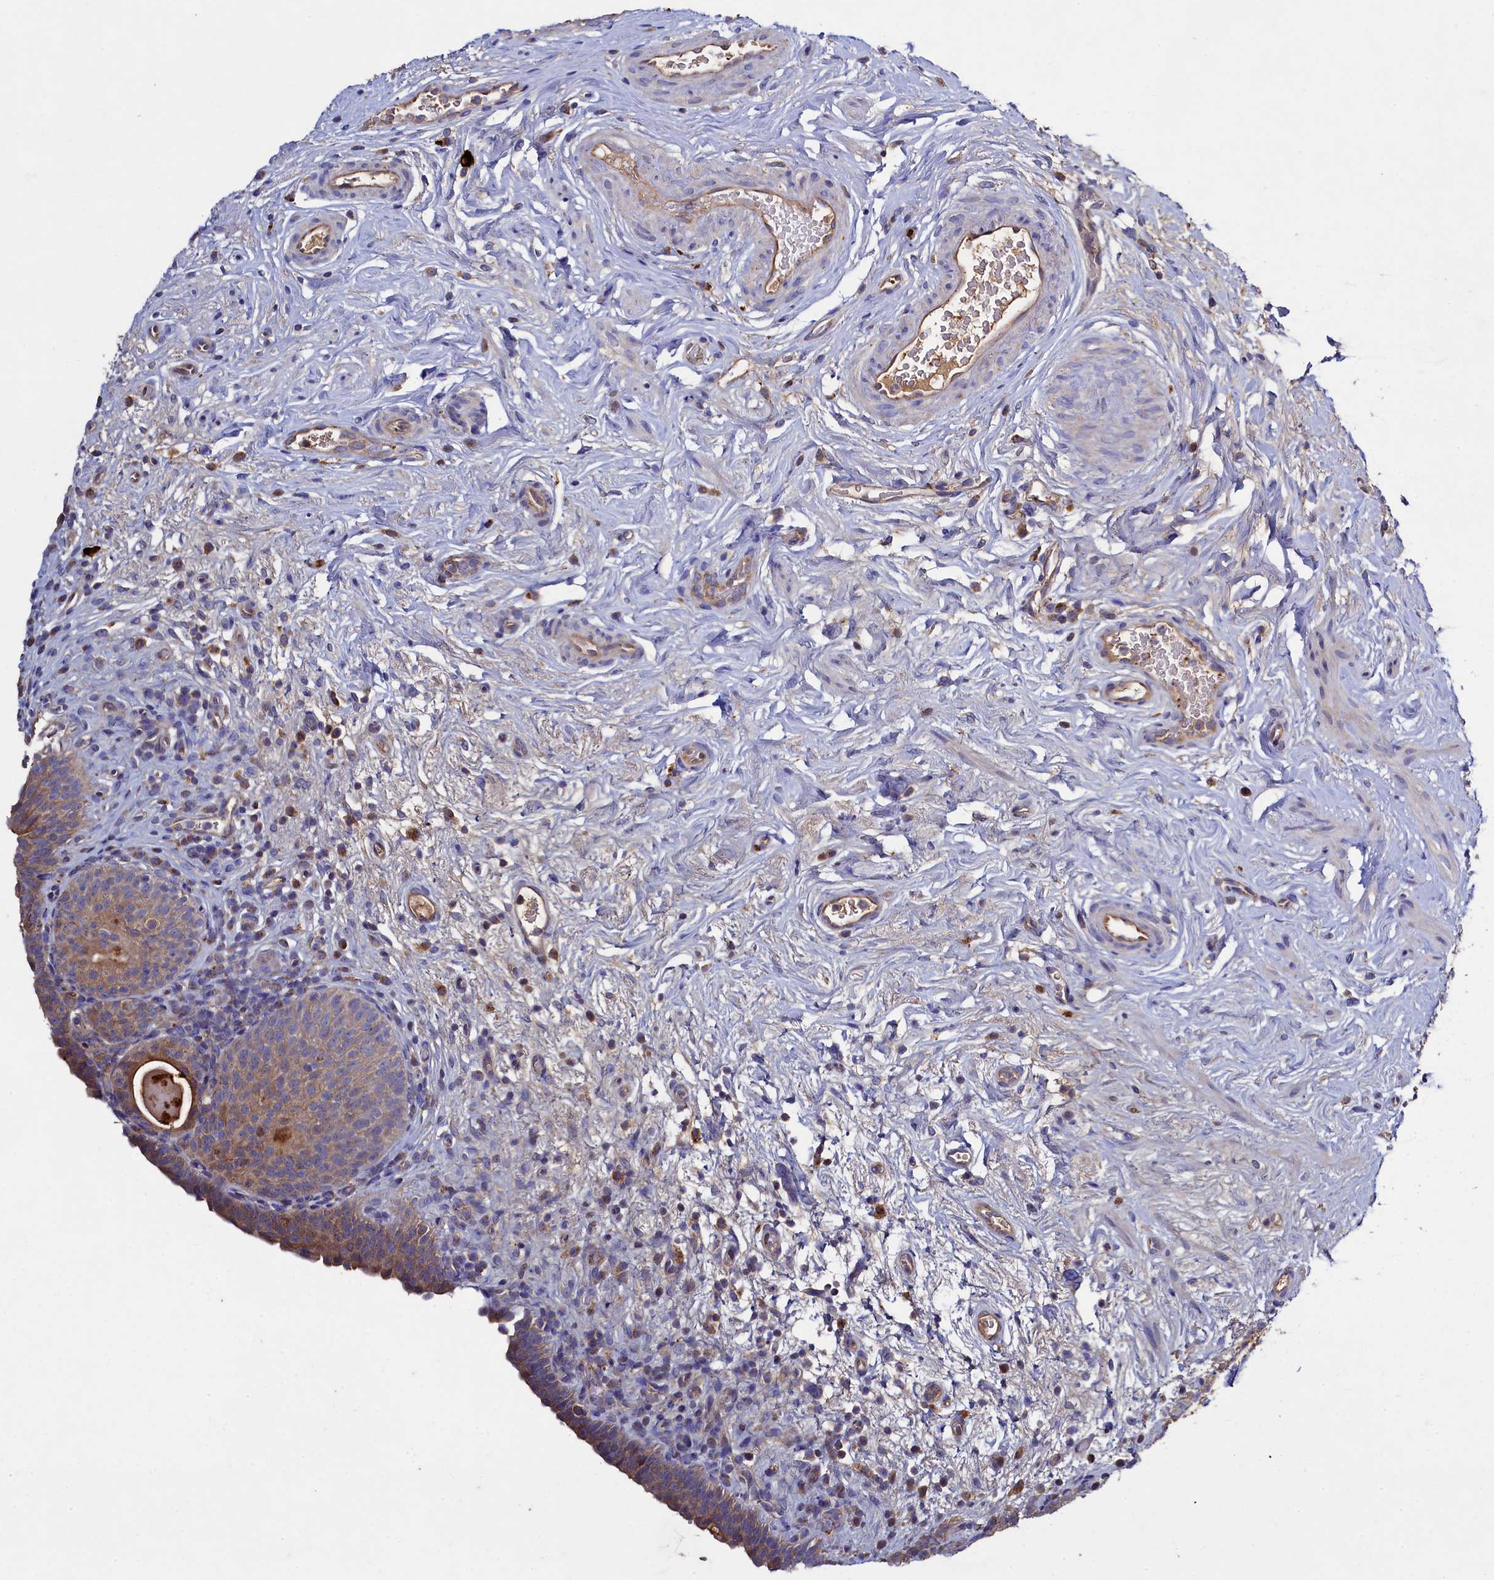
{"staining": {"intensity": "weak", "quantity": ">75%", "location": "cytoplasmic/membranous"}, "tissue": "urinary bladder", "cell_type": "Urothelial cells", "image_type": "normal", "snomed": [{"axis": "morphology", "description": "Normal tissue, NOS"}, {"axis": "topography", "description": "Urinary bladder"}], "caption": "Immunohistochemical staining of benign human urinary bladder demonstrates weak cytoplasmic/membranous protein positivity in about >75% of urothelial cells. The protein of interest is stained brown, and the nuclei are stained in blue (DAB (3,3'-diaminobenzidine) IHC with brightfield microscopy, high magnification).", "gene": "TK2", "patient": {"sex": "male", "age": 83}}